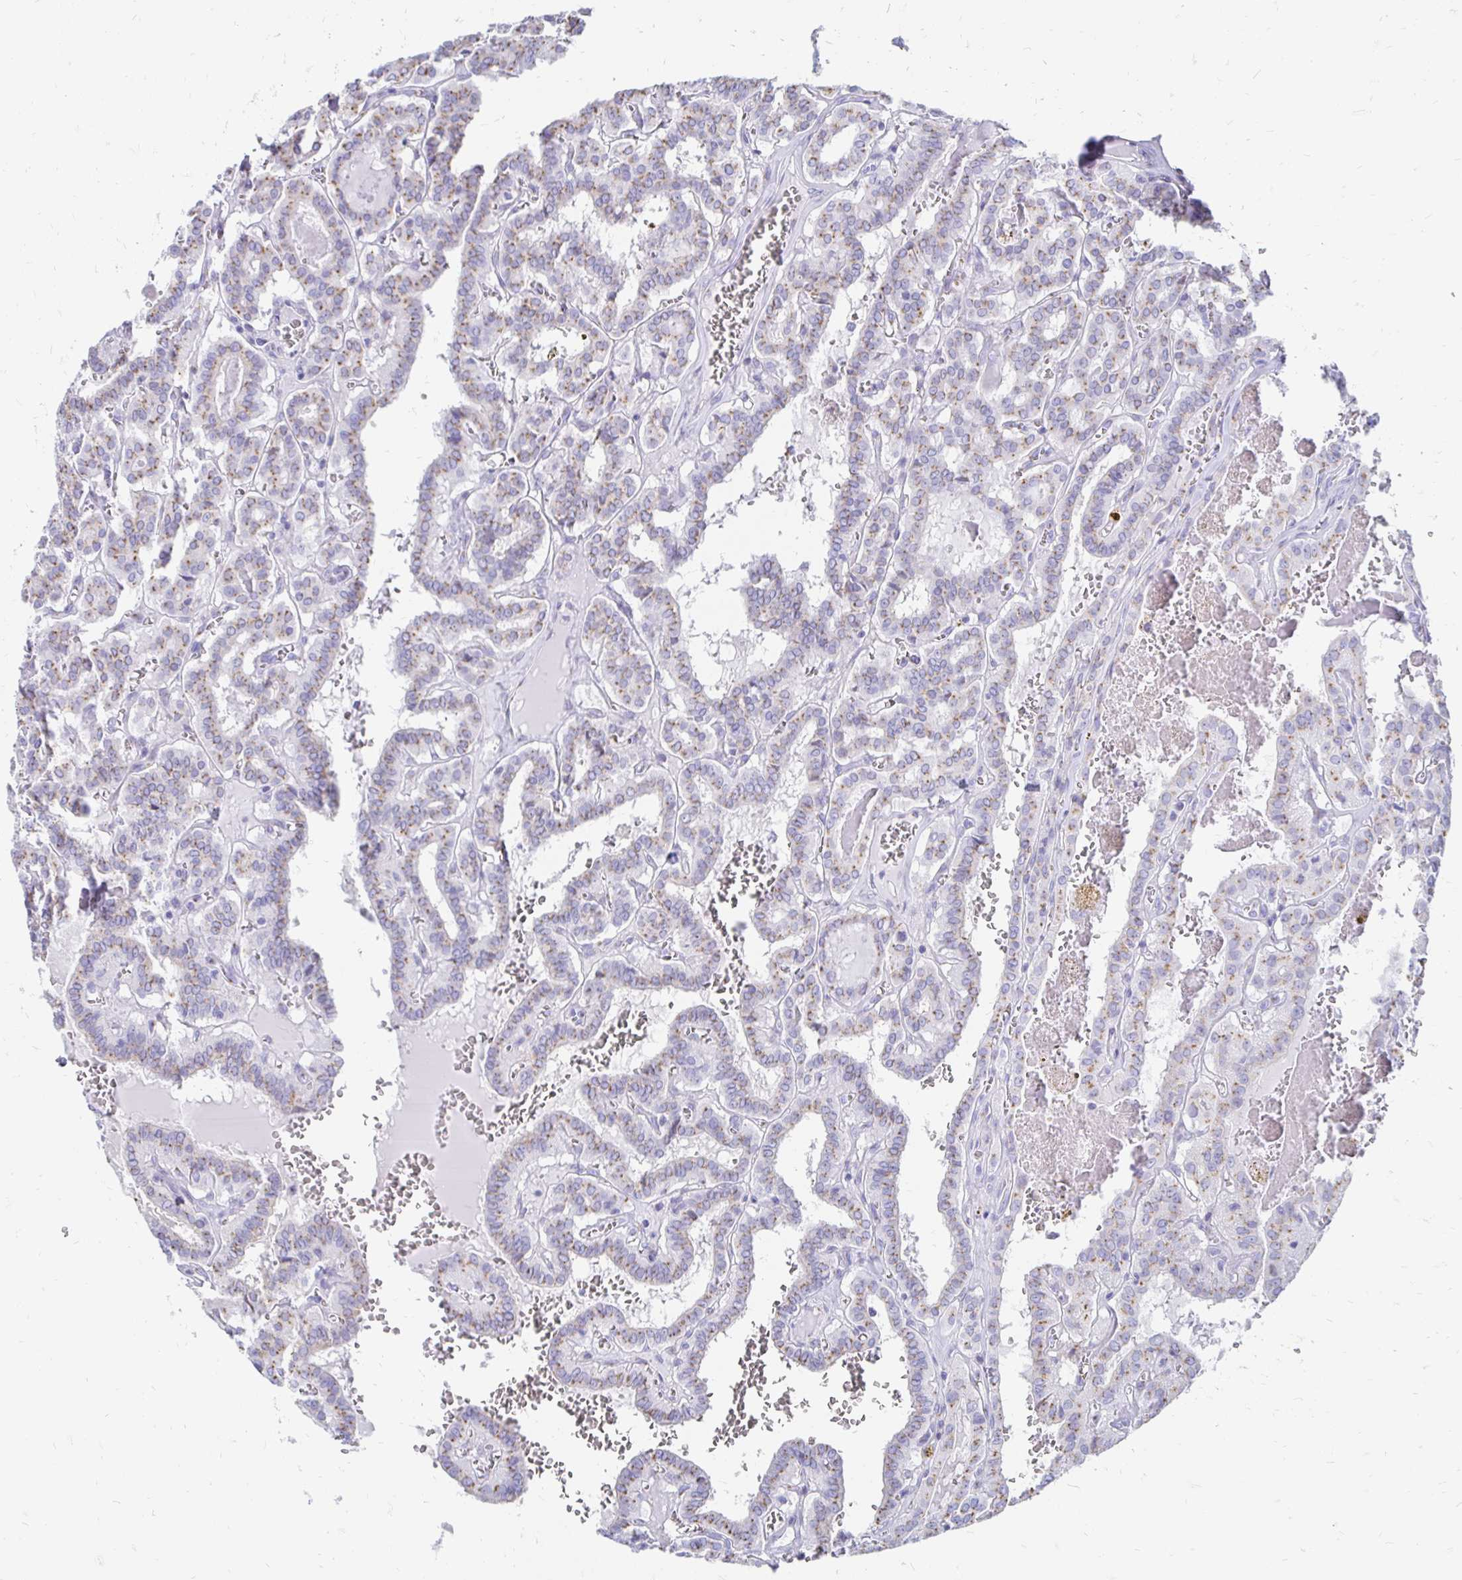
{"staining": {"intensity": "moderate", "quantity": "25%-75%", "location": "cytoplasmic/membranous"}, "tissue": "thyroid cancer", "cell_type": "Tumor cells", "image_type": "cancer", "snomed": [{"axis": "morphology", "description": "Papillary adenocarcinoma, NOS"}, {"axis": "topography", "description": "Thyroid gland"}], "caption": "Moderate cytoplasmic/membranous protein positivity is present in about 25%-75% of tumor cells in thyroid cancer. (Brightfield microscopy of DAB IHC at high magnification).", "gene": "PAGE4", "patient": {"sex": "female", "age": 21}}